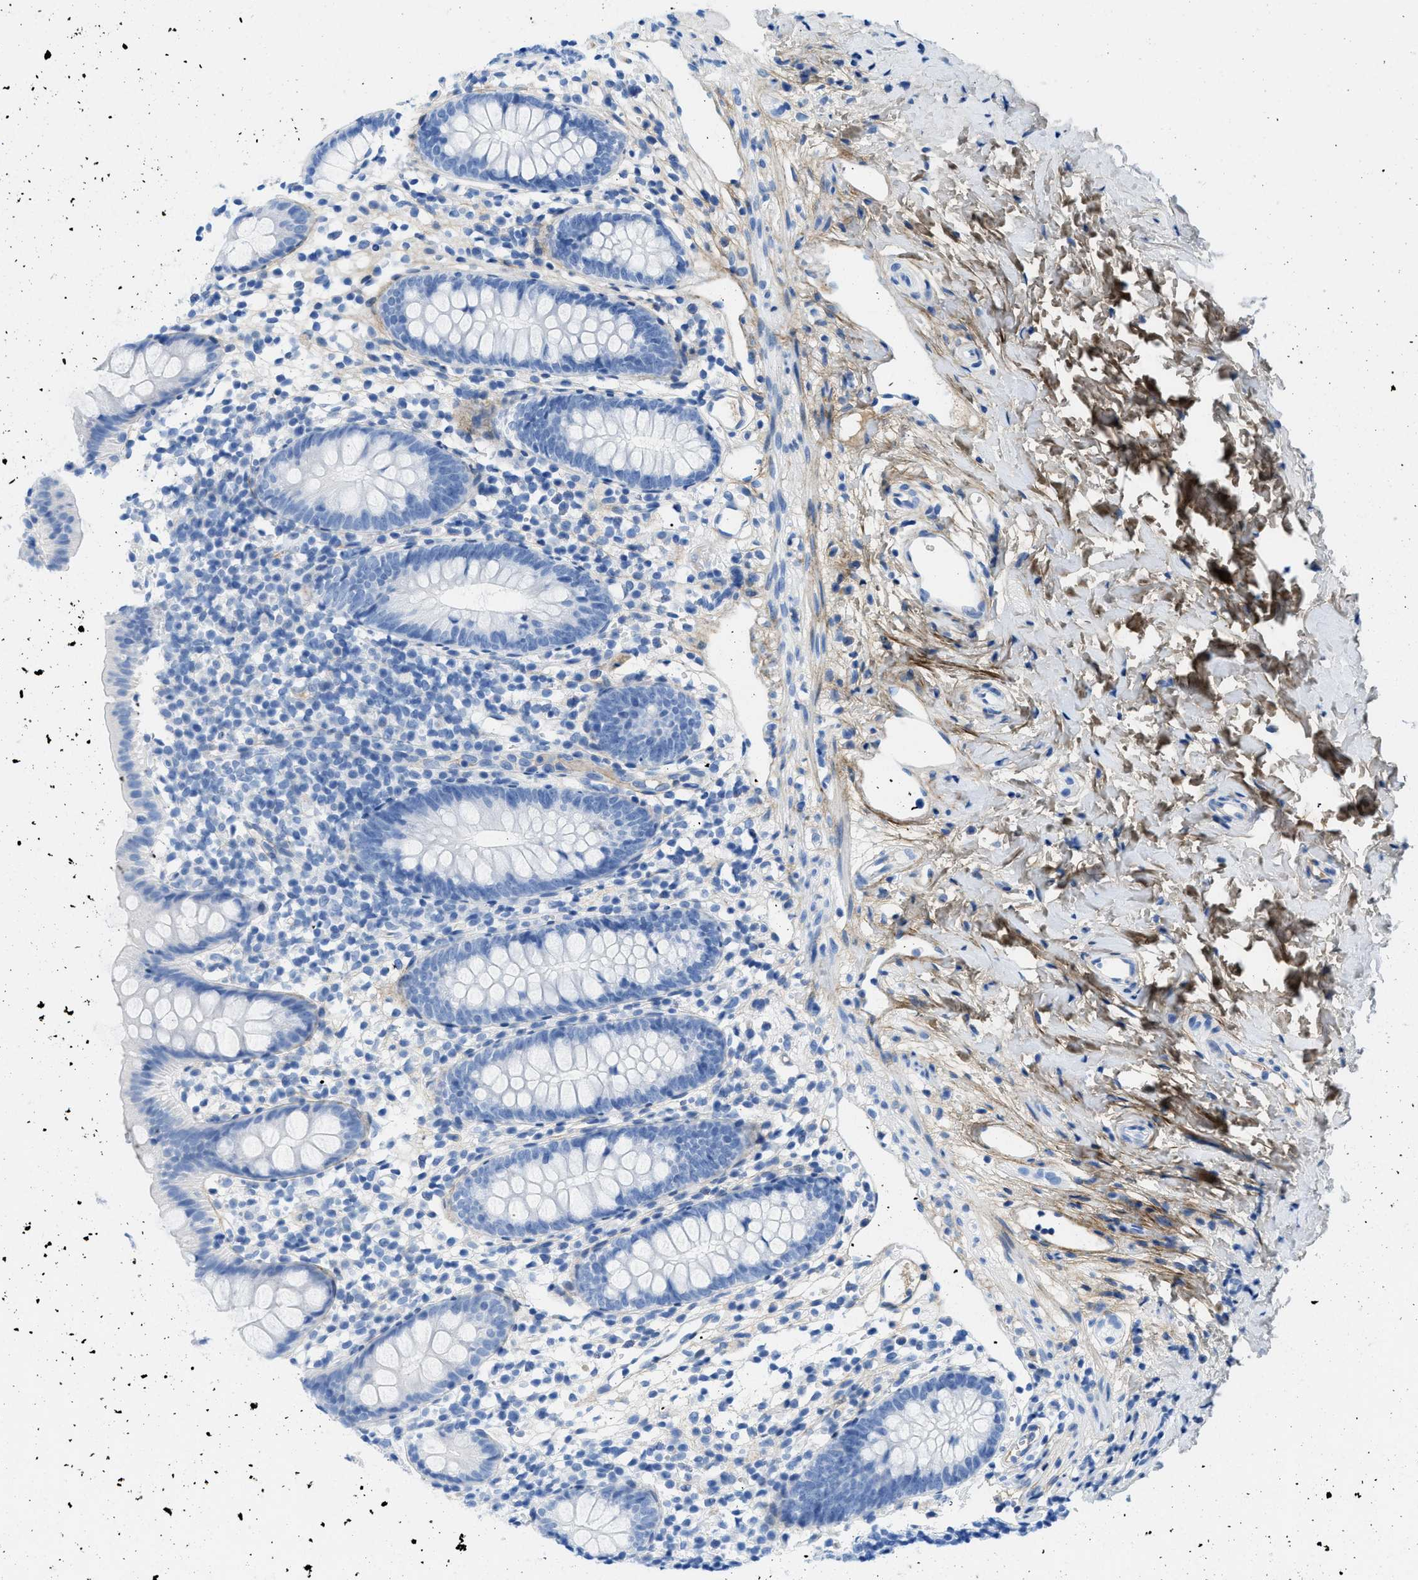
{"staining": {"intensity": "negative", "quantity": "none", "location": "none"}, "tissue": "appendix", "cell_type": "Glandular cells", "image_type": "normal", "snomed": [{"axis": "morphology", "description": "Normal tissue, NOS"}, {"axis": "topography", "description": "Appendix"}], "caption": "Benign appendix was stained to show a protein in brown. There is no significant positivity in glandular cells. (Stains: DAB (3,3'-diaminobenzidine) immunohistochemistry with hematoxylin counter stain, Microscopy: brightfield microscopy at high magnification).", "gene": "COL3A1", "patient": {"sex": "female", "age": 20}}